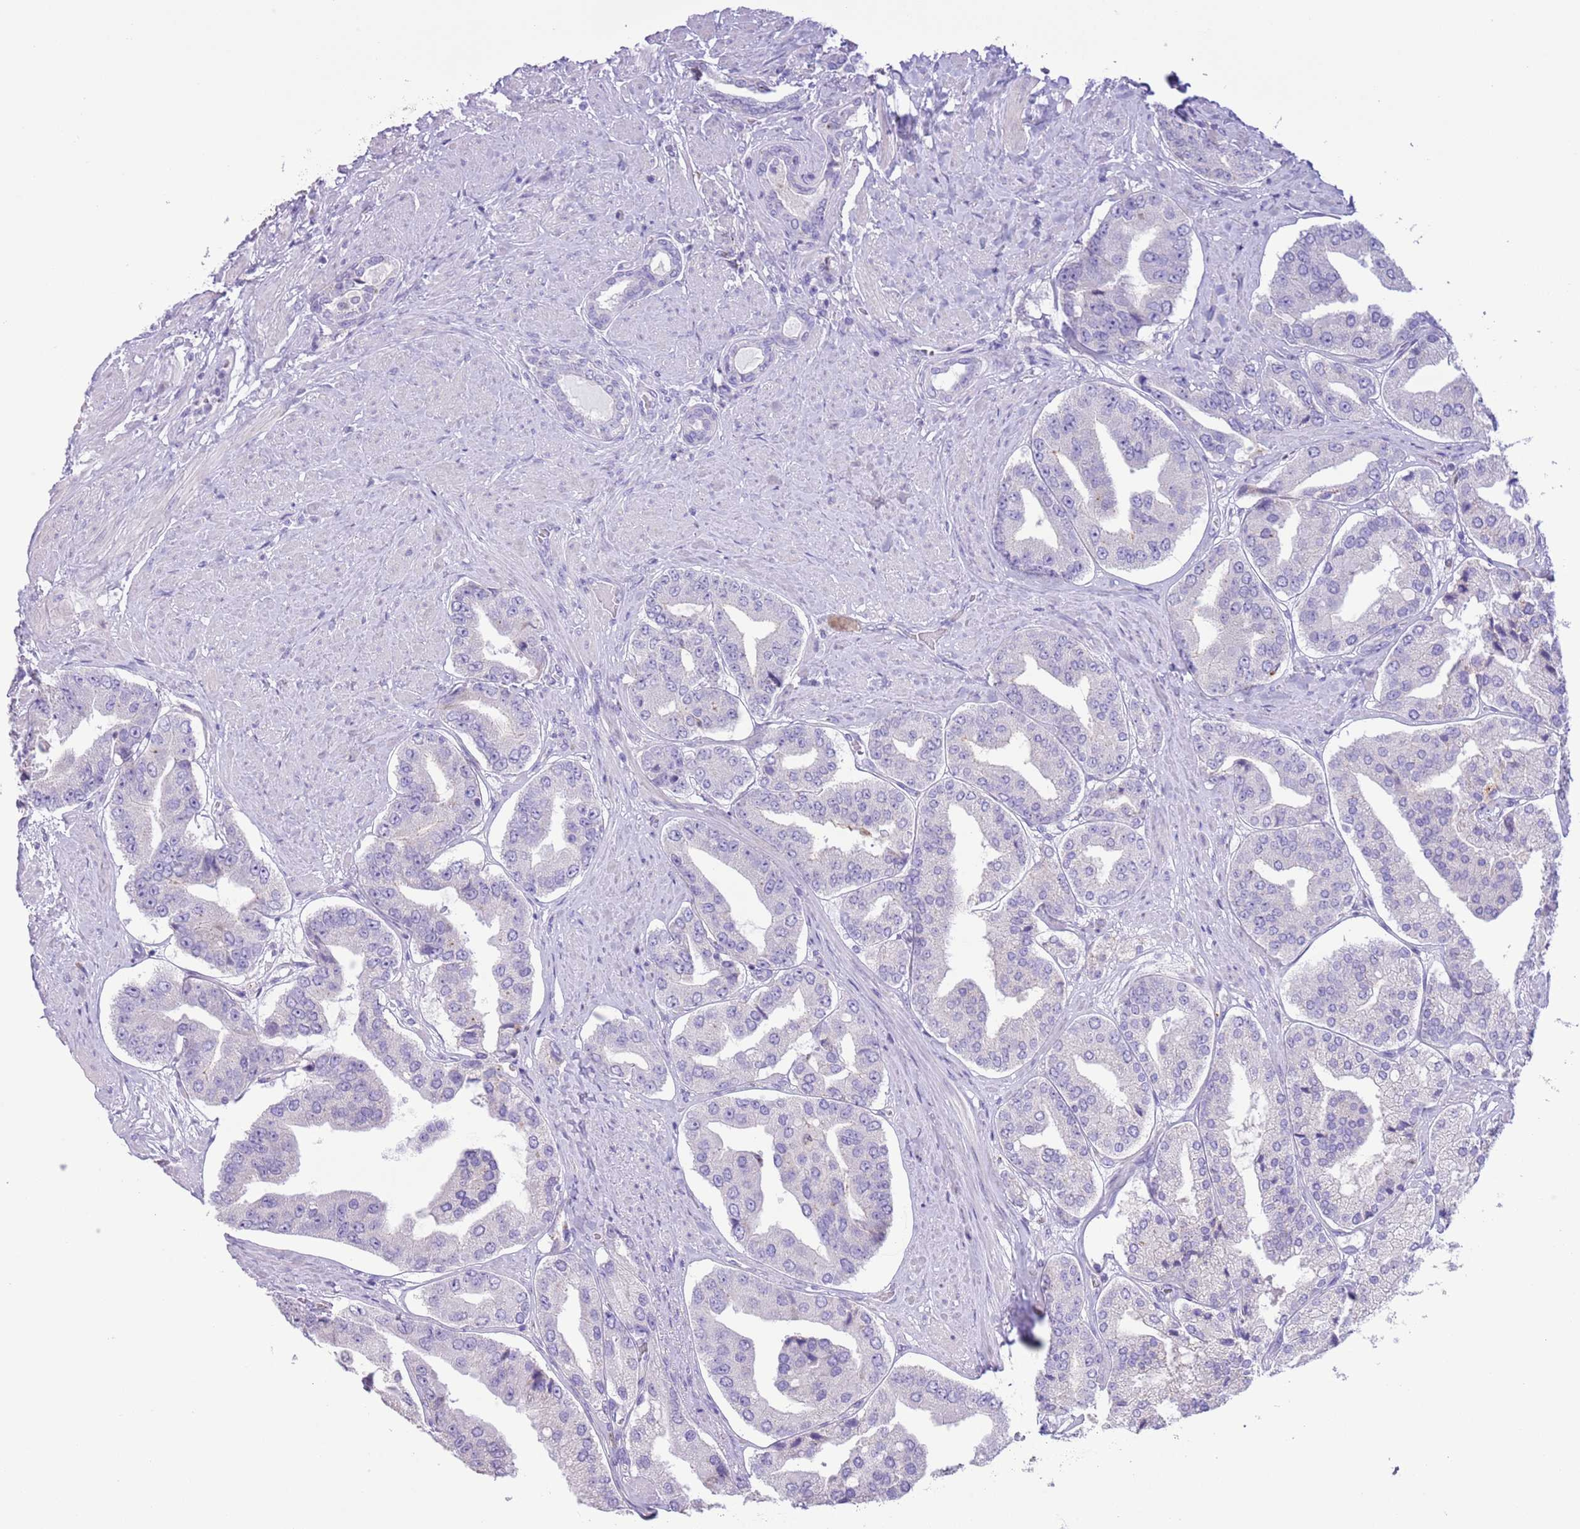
{"staining": {"intensity": "negative", "quantity": "none", "location": "none"}, "tissue": "prostate cancer", "cell_type": "Tumor cells", "image_type": "cancer", "snomed": [{"axis": "morphology", "description": "Adenocarcinoma, High grade"}, {"axis": "topography", "description": "Prostate"}], "caption": "Immunohistochemistry (IHC) histopathology image of neoplastic tissue: prostate high-grade adenocarcinoma stained with DAB shows no significant protein expression in tumor cells. (Immunohistochemistry (IHC), brightfield microscopy, high magnification).", "gene": "ZNF697", "patient": {"sex": "male", "age": 63}}